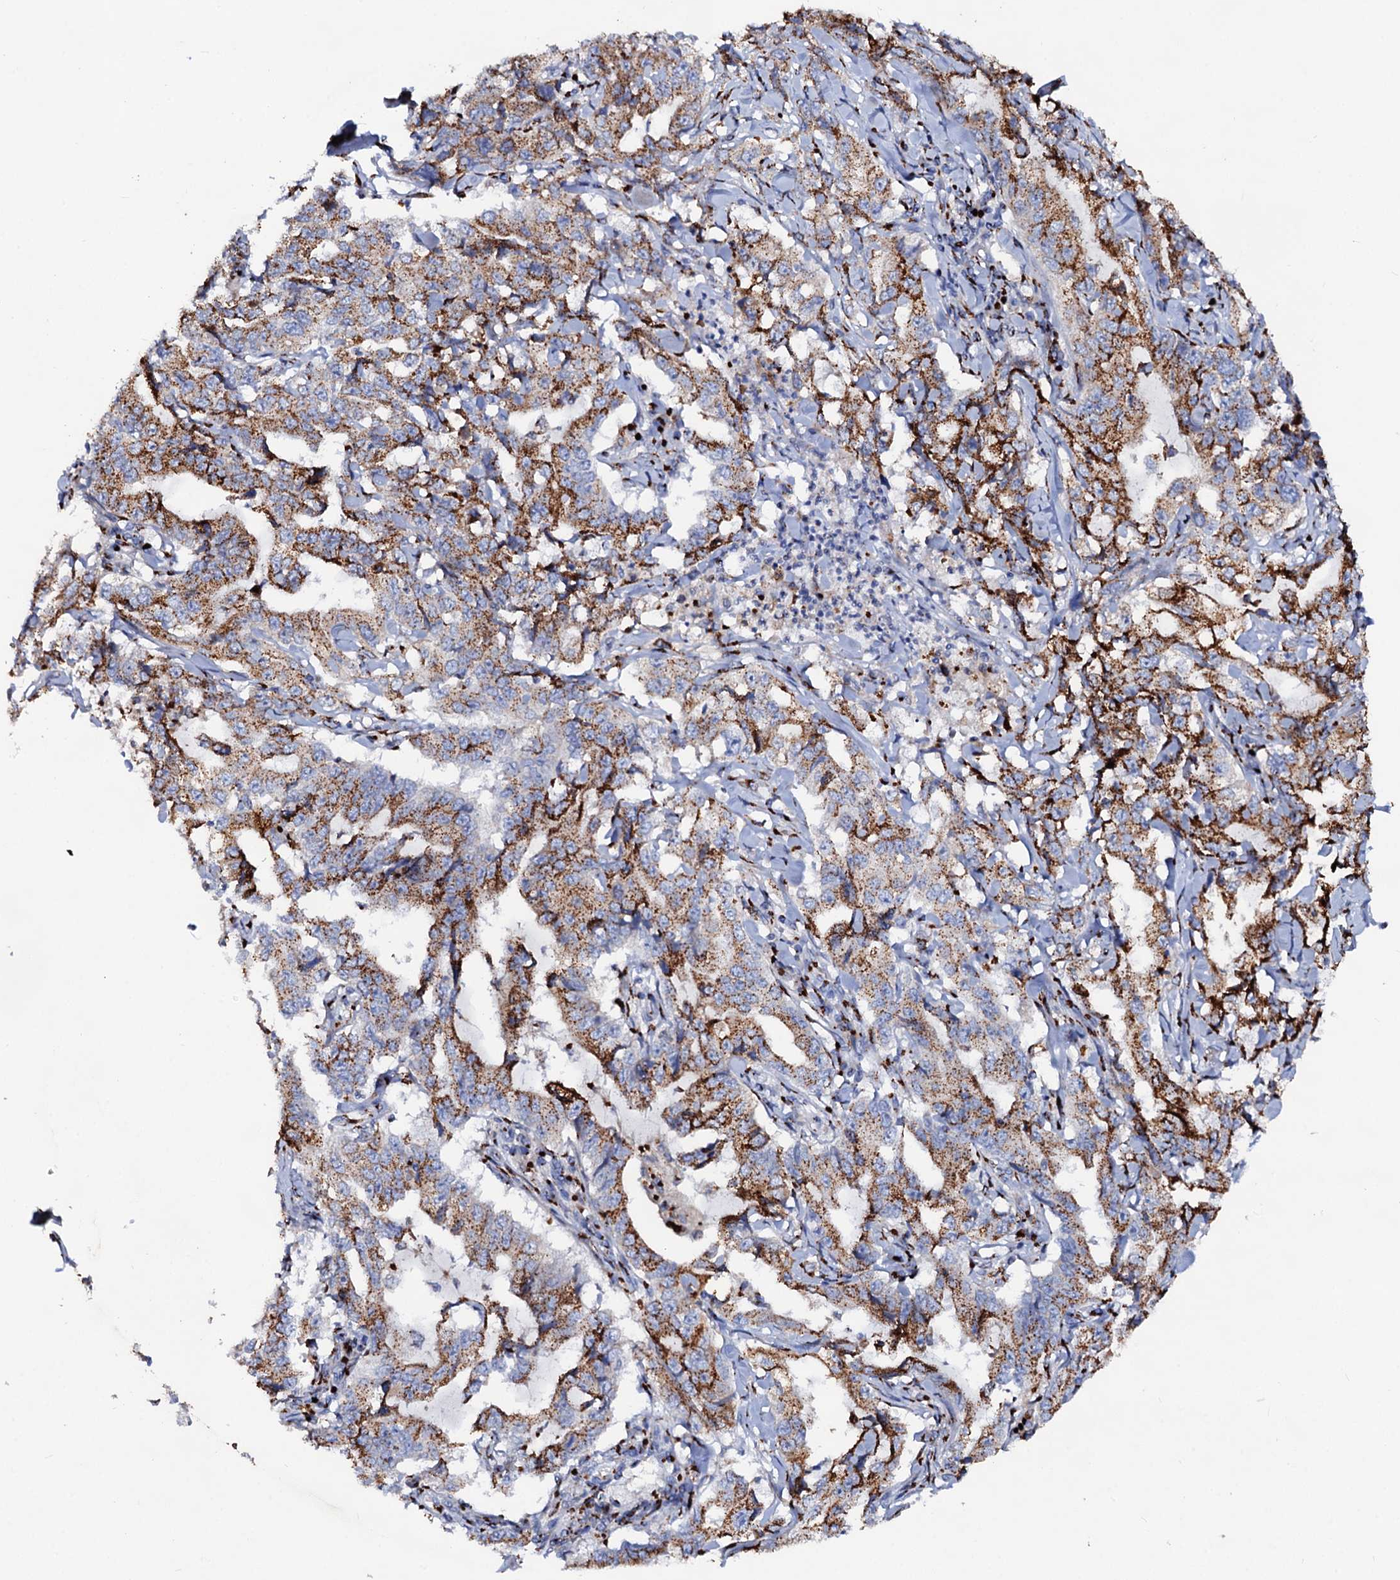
{"staining": {"intensity": "strong", "quantity": ">75%", "location": "cytoplasmic/membranous"}, "tissue": "lung cancer", "cell_type": "Tumor cells", "image_type": "cancer", "snomed": [{"axis": "morphology", "description": "Adenocarcinoma, NOS"}, {"axis": "topography", "description": "Lung"}], "caption": "A photomicrograph of human lung adenocarcinoma stained for a protein shows strong cytoplasmic/membranous brown staining in tumor cells.", "gene": "TM9SF3", "patient": {"sex": "female", "age": 51}}